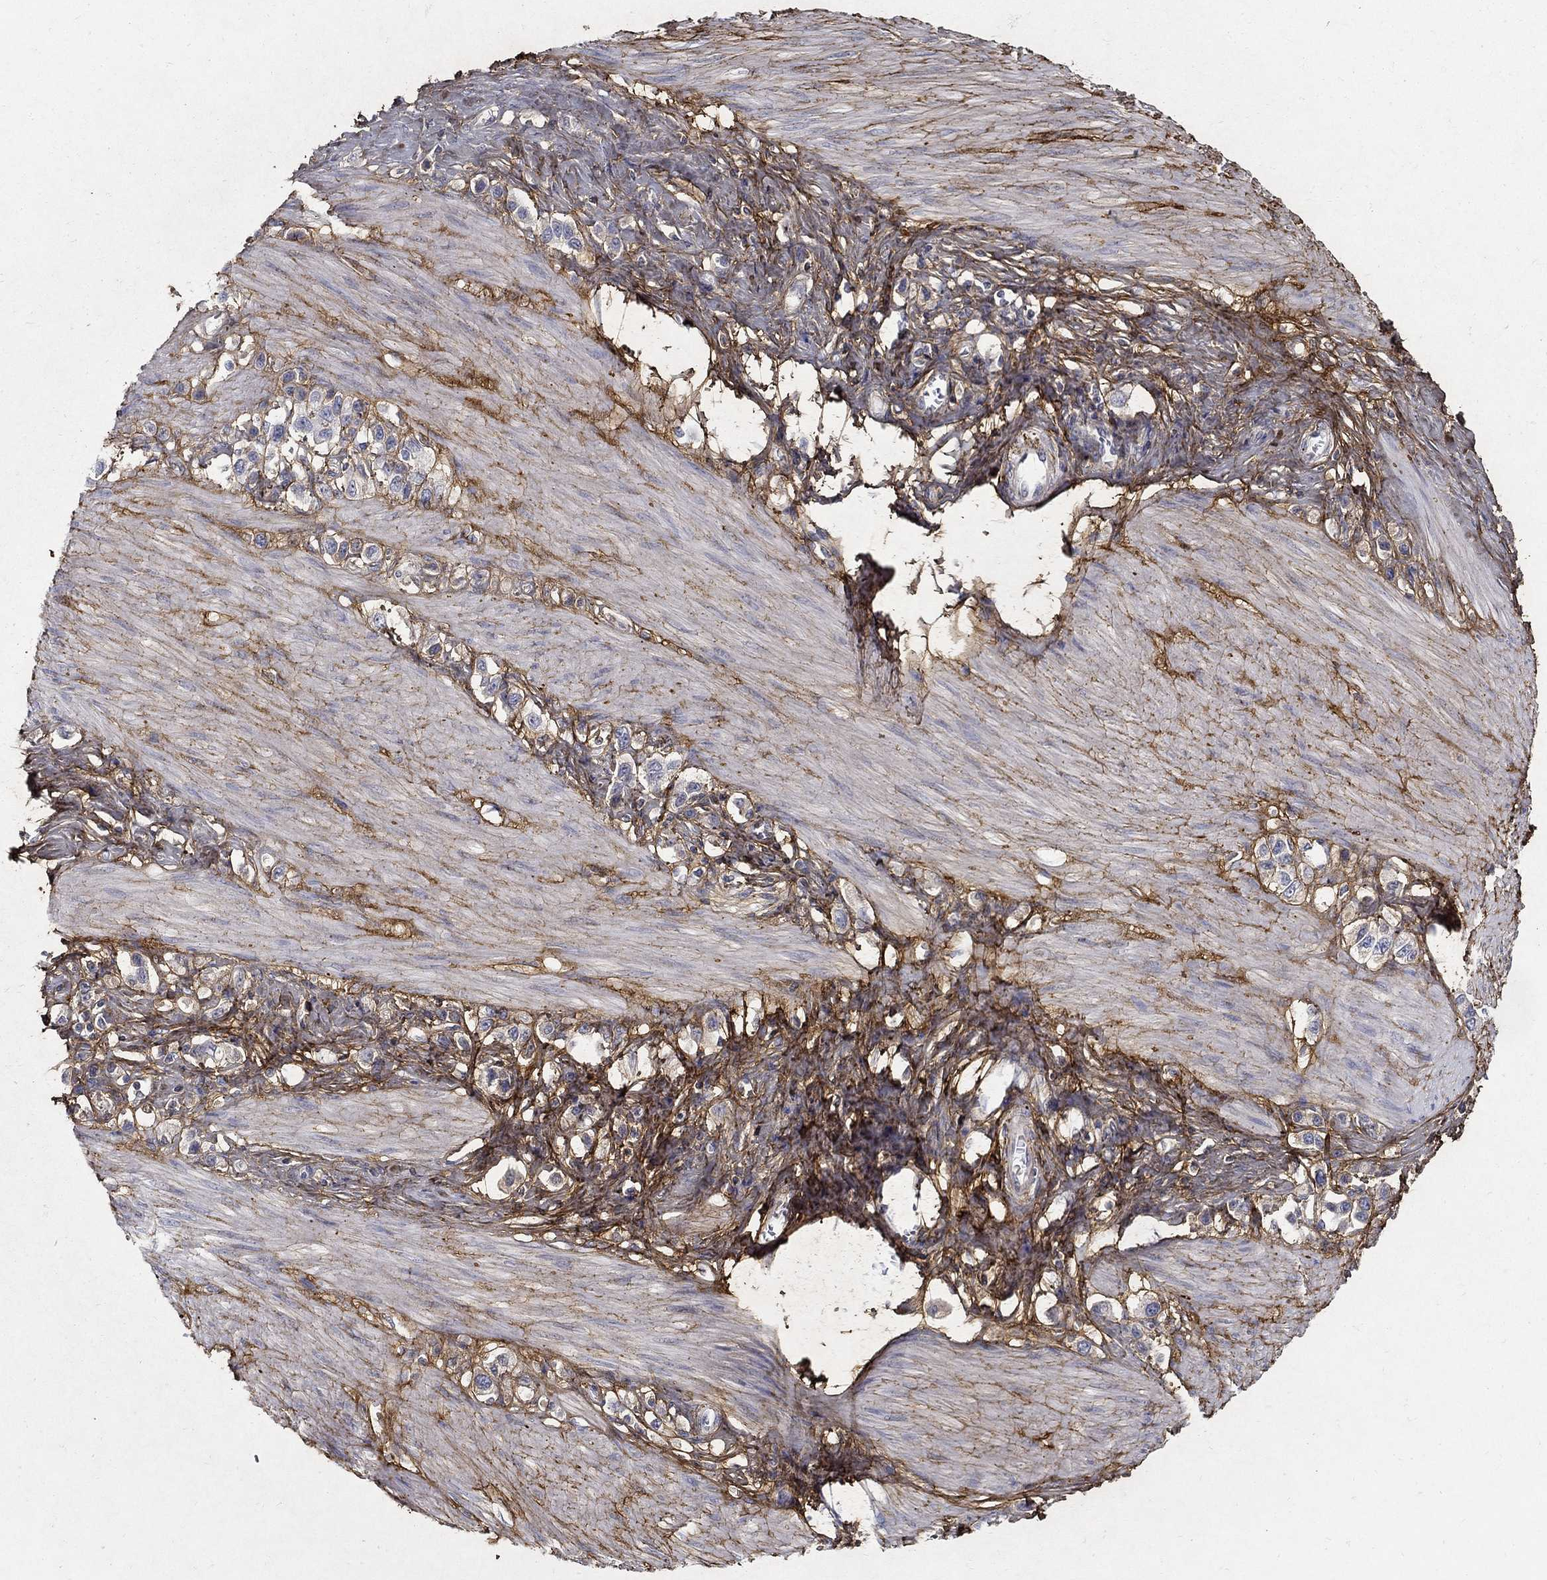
{"staining": {"intensity": "negative", "quantity": "none", "location": "none"}, "tissue": "stomach cancer", "cell_type": "Tumor cells", "image_type": "cancer", "snomed": [{"axis": "morphology", "description": "Normal tissue, NOS"}, {"axis": "morphology", "description": "Adenocarcinoma, NOS"}, {"axis": "morphology", "description": "Adenocarcinoma, High grade"}, {"axis": "topography", "description": "Stomach, upper"}, {"axis": "topography", "description": "Stomach"}], "caption": "DAB (3,3'-diaminobenzidine) immunohistochemical staining of stomach cancer shows no significant positivity in tumor cells.", "gene": "TGFBI", "patient": {"sex": "female", "age": 65}}